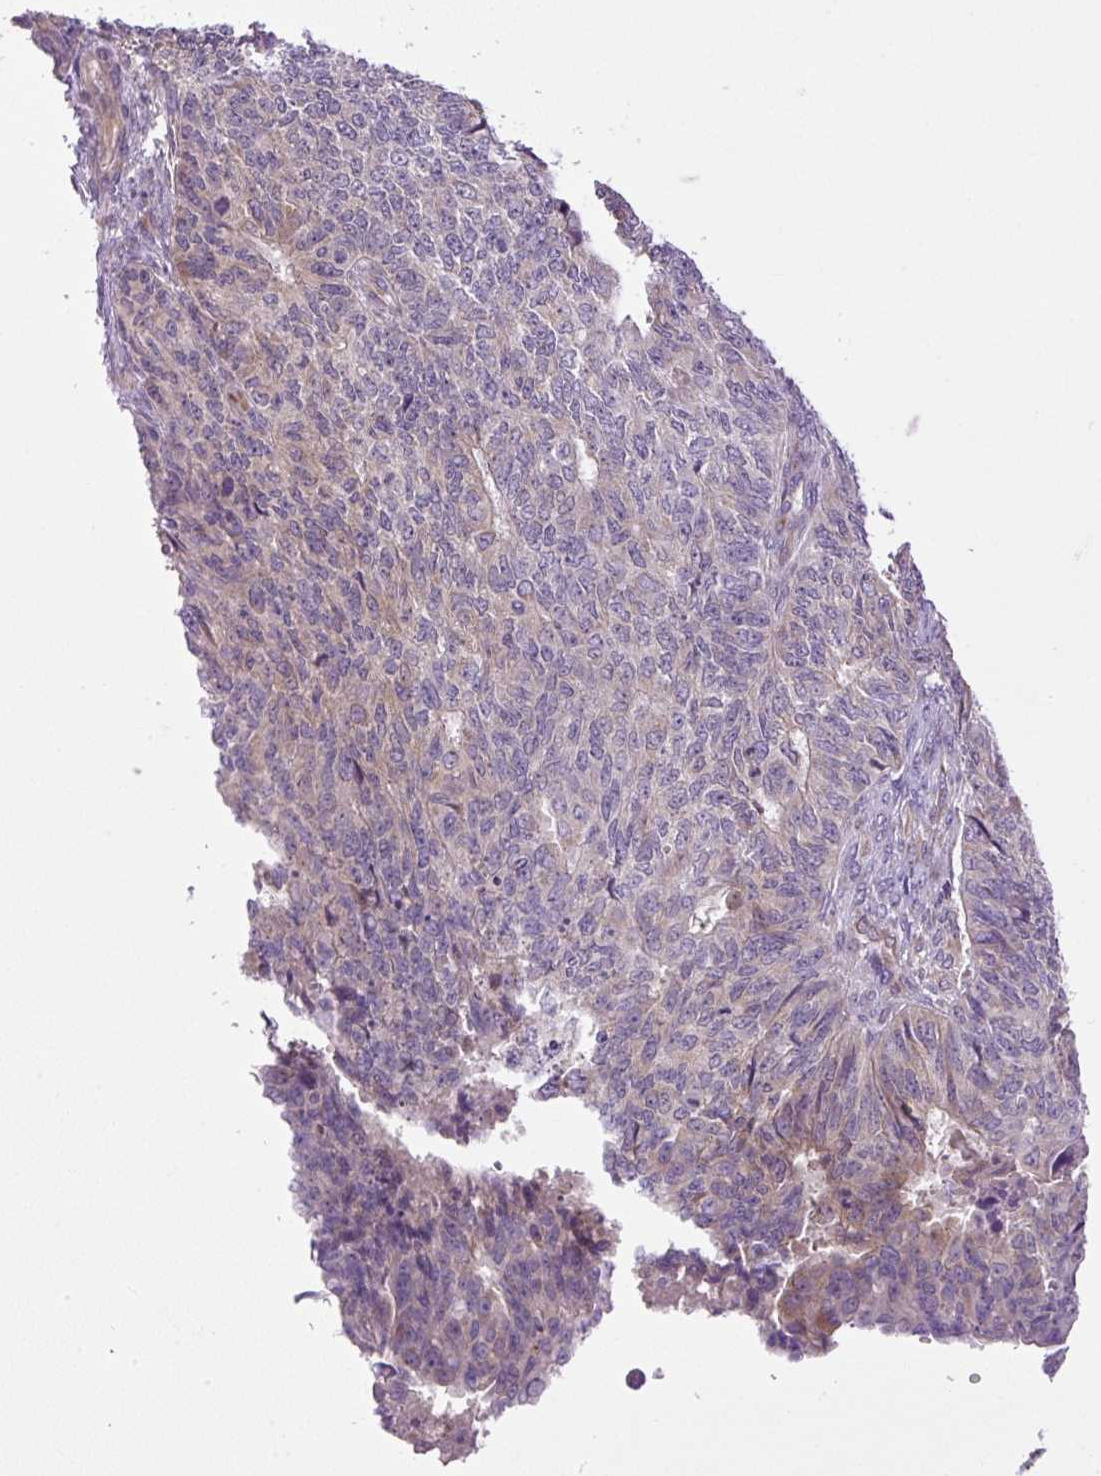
{"staining": {"intensity": "weak", "quantity": "<25%", "location": "cytoplasmic/membranous"}, "tissue": "endometrial cancer", "cell_type": "Tumor cells", "image_type": "cancer", "snomed": [{"axis": "morphology", "description": "Adenocarcinoma, NOS"}, {"axis": "topography", "description": "Endometrium"}], "caption": "Immunohistochemistry micrograph of neoplastic tissue: endometrial adenocarcinoma stained with DAB (3,3'-diaminobenzidine) shows no significant protein expression in tumor cells.", "gene": "ZNF547", "patient": {"sex": "female", "age": 32}}